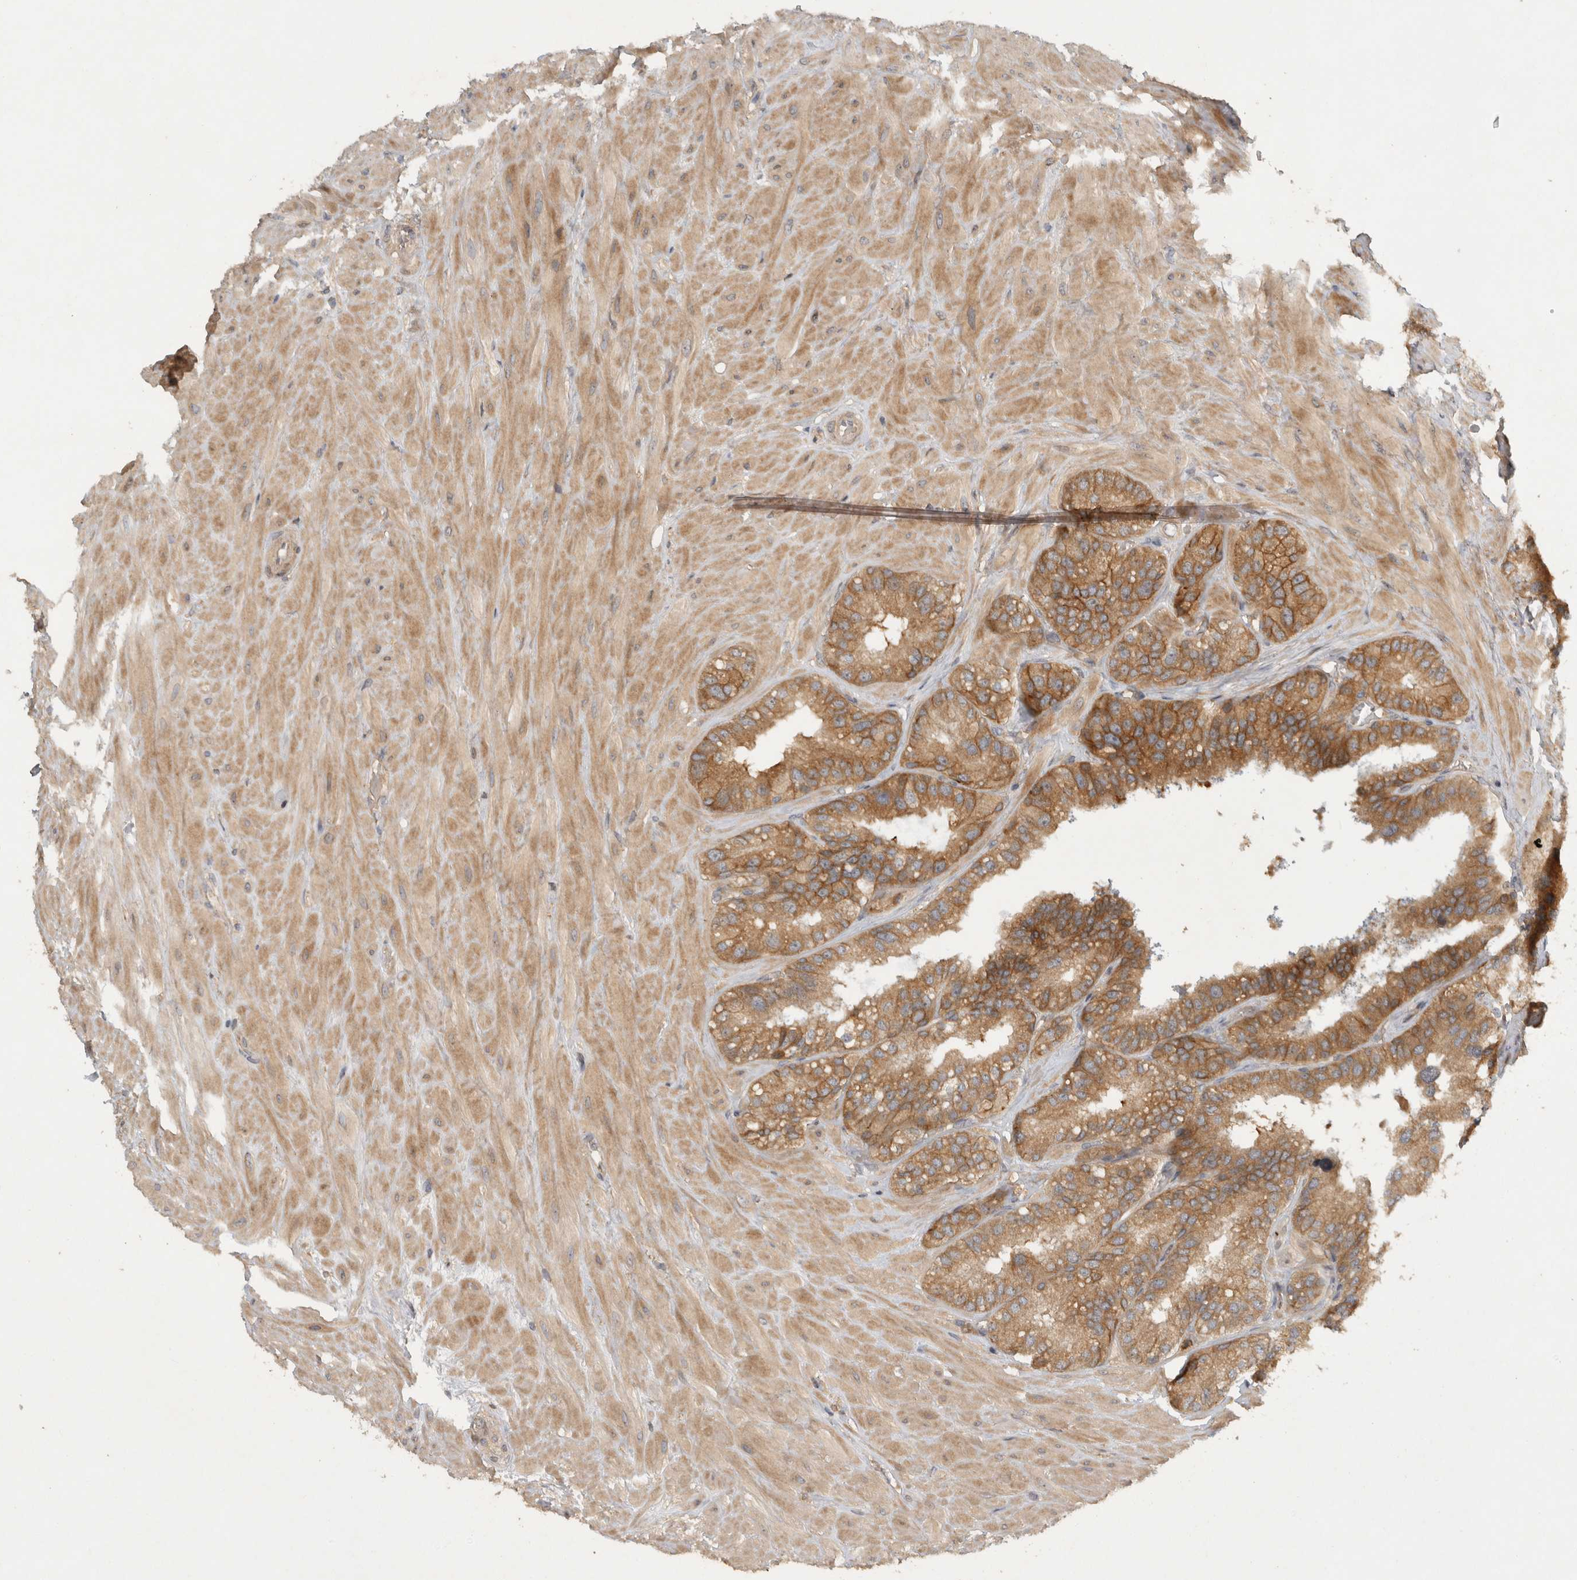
{"staining": {"intensity": "moderate", "quantity": ">75%", "location": "cytoplasmic/membranous"}, "tissue": "seminal vesicle", "cell_type": "Glandular cells", "image_type": "normal", "snomed": [{"axis": "morphology", "description": "Normal tissue, NOS"}, {"axis": "topography", "description": "Prostate"}, {"axis": "topography", "description": "Seminal veicle"}], "caption": "IHC of benign seminal vesicle reveals medium levels of moderate cytoplasmic/membranous staining in about >75% of glandular cells. The staining was performed using DAB to visualize the protein expression in brown, while the nuclei were stained in blue with hematoxylin (Magnification: 20x).", "gene": "VEPH1", "patient": {"sex": "male", "age": 51}}